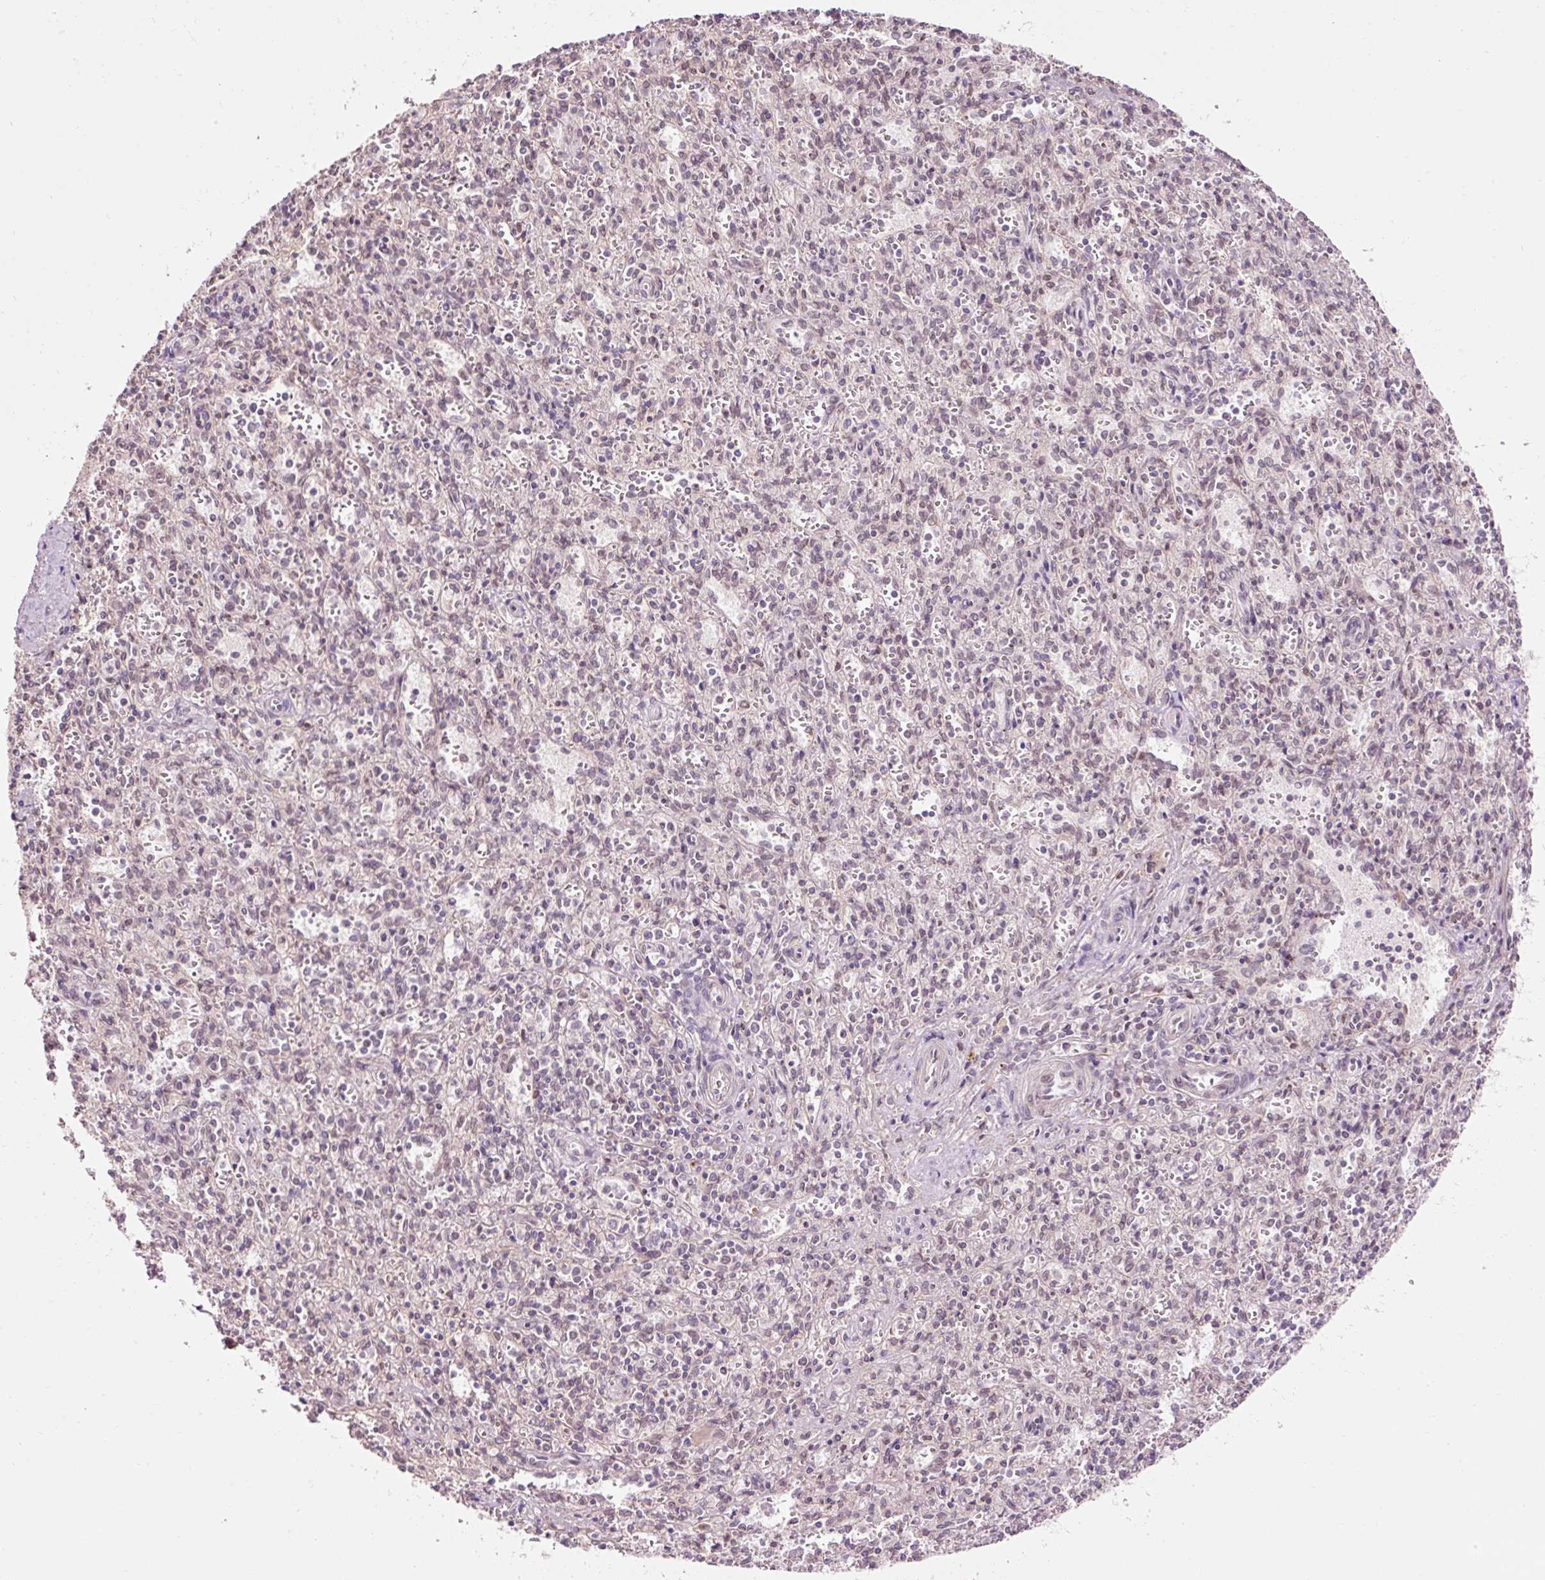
{"staining": {"intensity": "weak", "quantity": "<25%", "location": "nuclear"}, "tissue": "spleen", "cell_type": "Cells in red pulp", "image_type": "normal", "snomed": [{"axis": "morphology", "description": "Normal tissue, NOS"}, {"axis": "topography", "description": "Spleen"}], "caption": "High magnification brightfield microscopy of unremarkable spleen stained with DAB (3,3'-diaminobenzidine) (brown) and counterstained with hematoxylin (blue): cells in red pulp show no significant staining.", "gene": "ZNF610", "patient": {"sex": "female", "age": 26}}